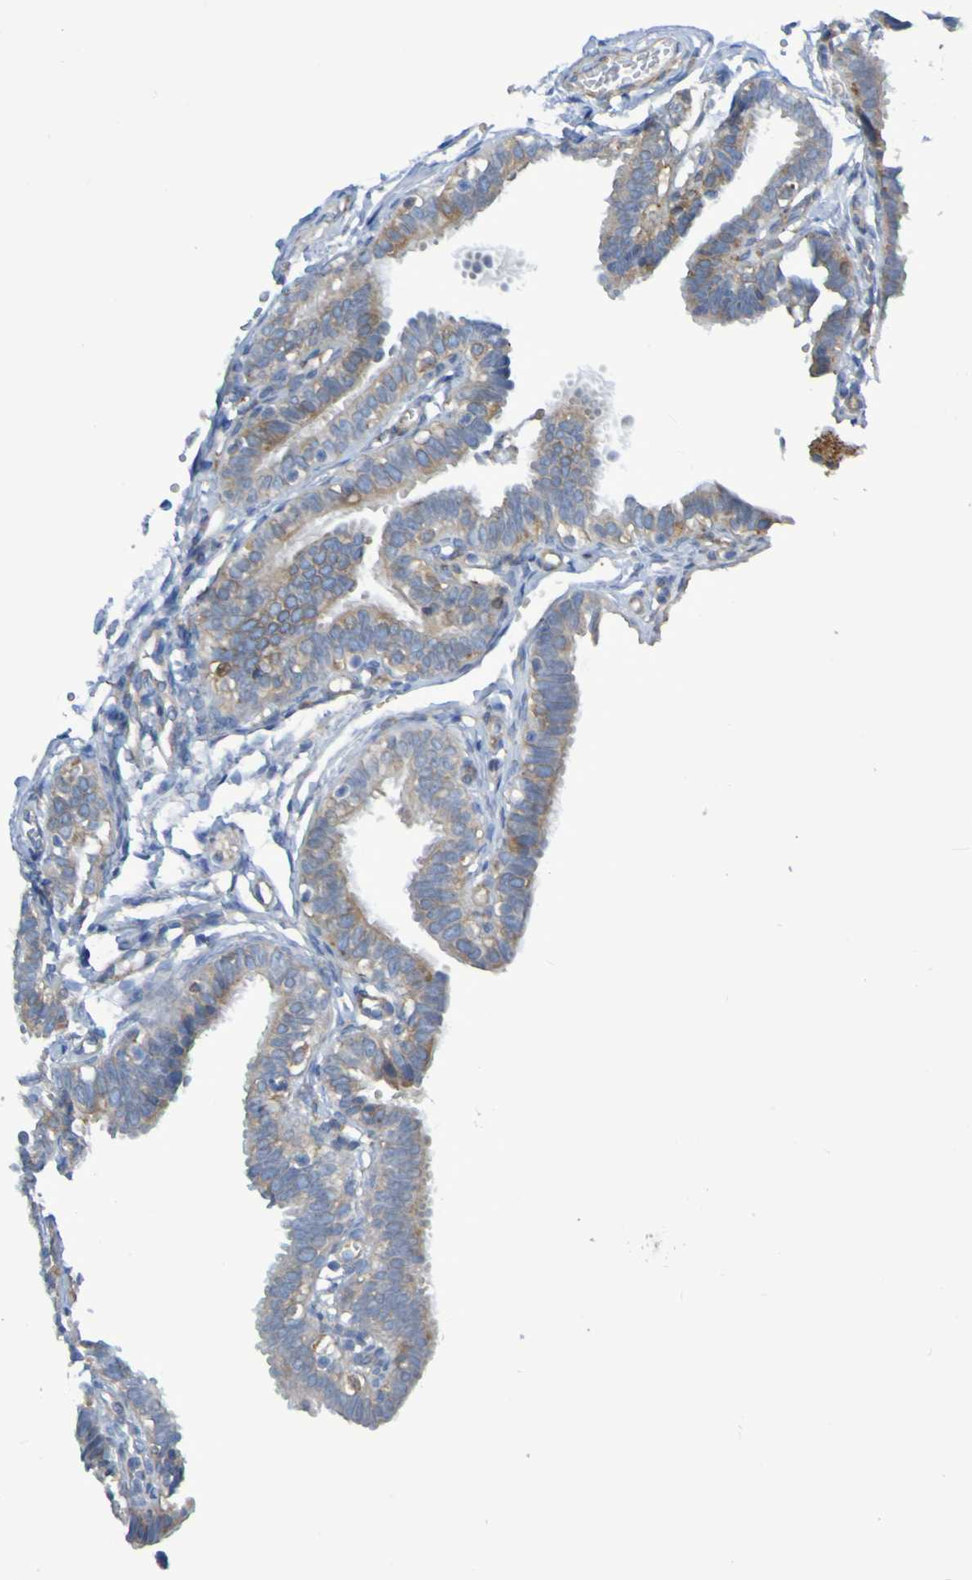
{"staining": {"intensity": "moderate", "quantity": ">75%", "location": "cytoplasmic/membranous"}, "tissue": "fallopian tube", "cell_type": "Glandular cells", "image_type": "normal", "snomed": [{"axis": "morphology", "description": "Normal tissue, NOS"}, {"axis": "topography", "description": "Fallopian tube"}, {"axis": "topography", "description": "Placenta"}], "caption": "IHC micrograph of normal fallopian tube: human fallopian tube stained using IHC demonstrates medium levels of moderate protein expression localized specifically in the cytoplasmic/membranous of glandular cells, appearing as a cytoplasmic/membranous brown color.", "gene": "SCRG1", "patient": {"sex": "female", "age": 34}}